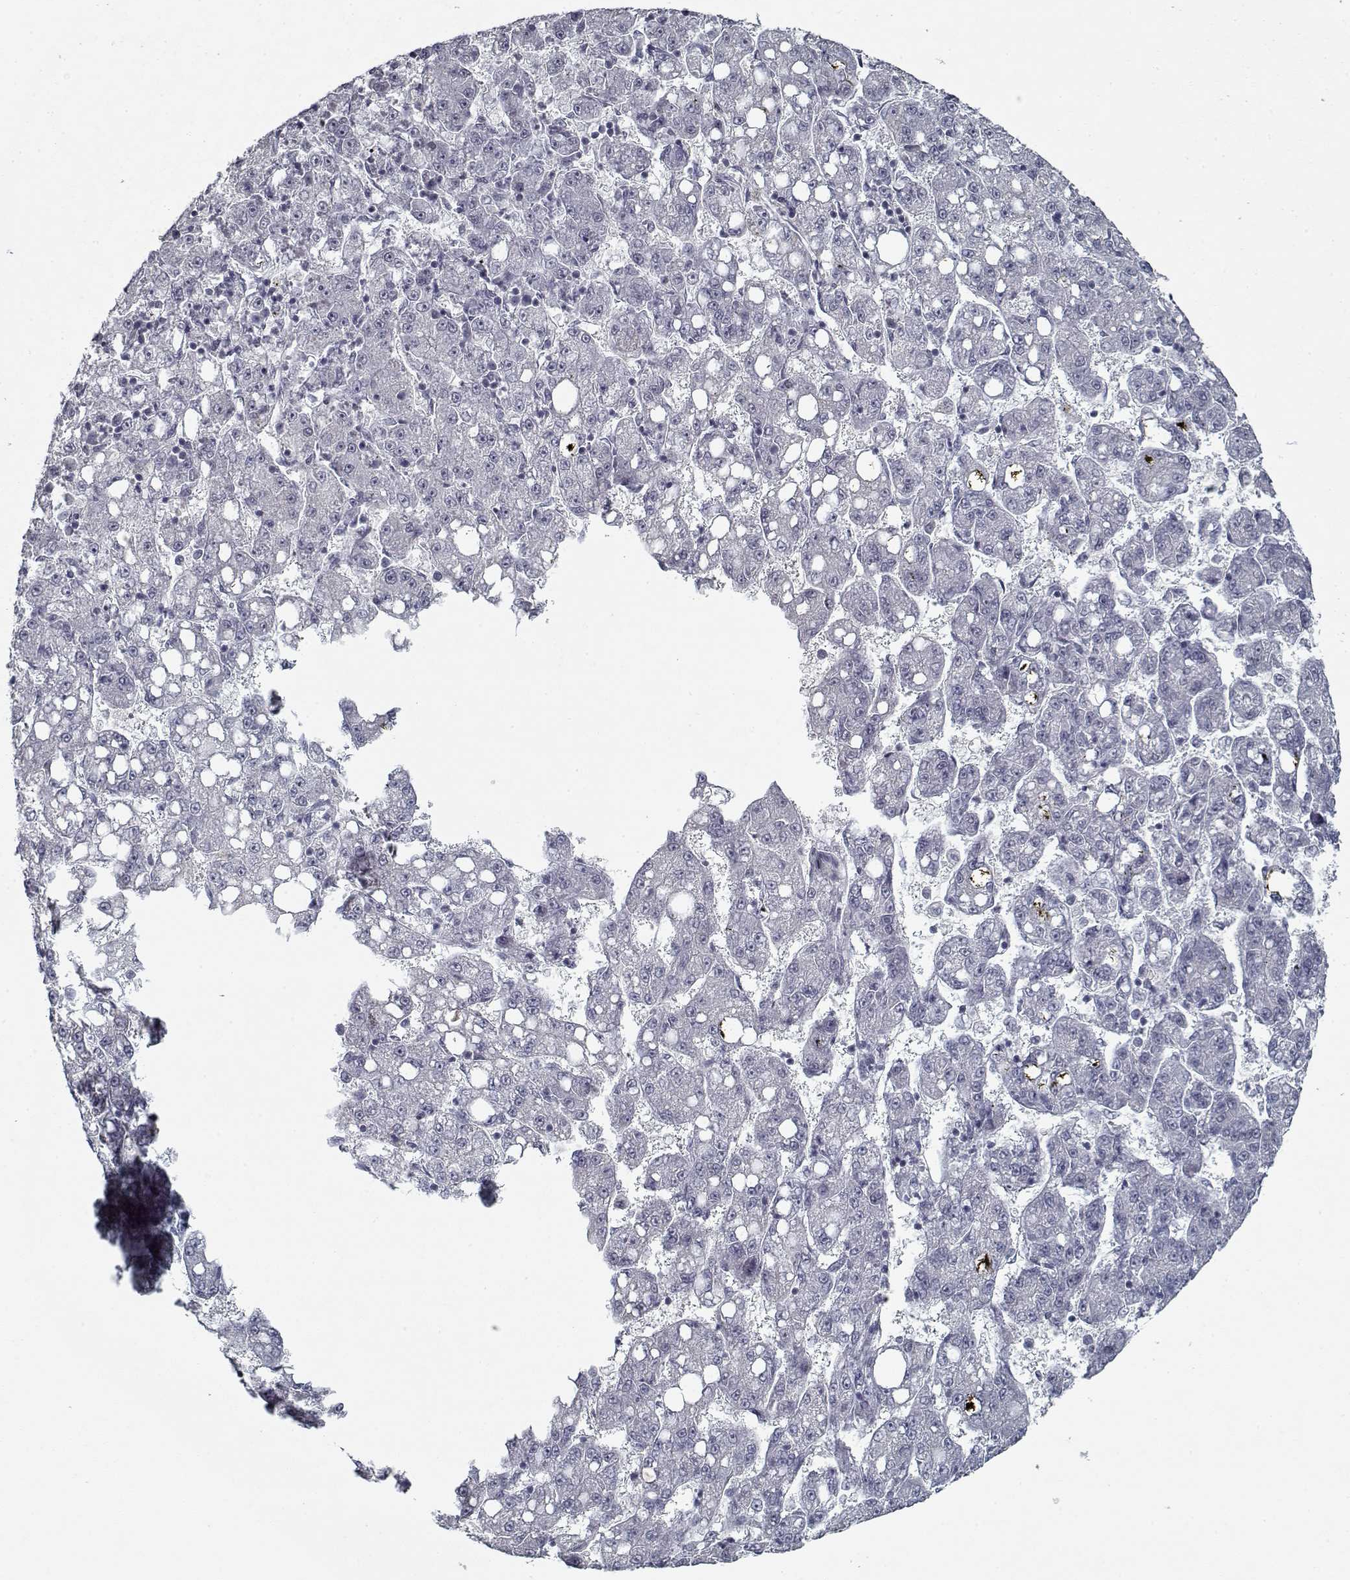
{"staining": {"intensity": "negative", "quantity": "none", "location": "none"}, "tissue": "liver cancer", "cell_type": "Tumor cells", "image_type": "cancer", "snomed": [{"axis": "morphology", "description": "Carcinoma, Hepatocellular, NOS"}, {"axis": "topography", "description": "Liver"}], "caption": "Tumor cells are negative for protein expression in human liver cancer.", "gene": "GAD2", "patient": {"sex": "female", "age": 65}}